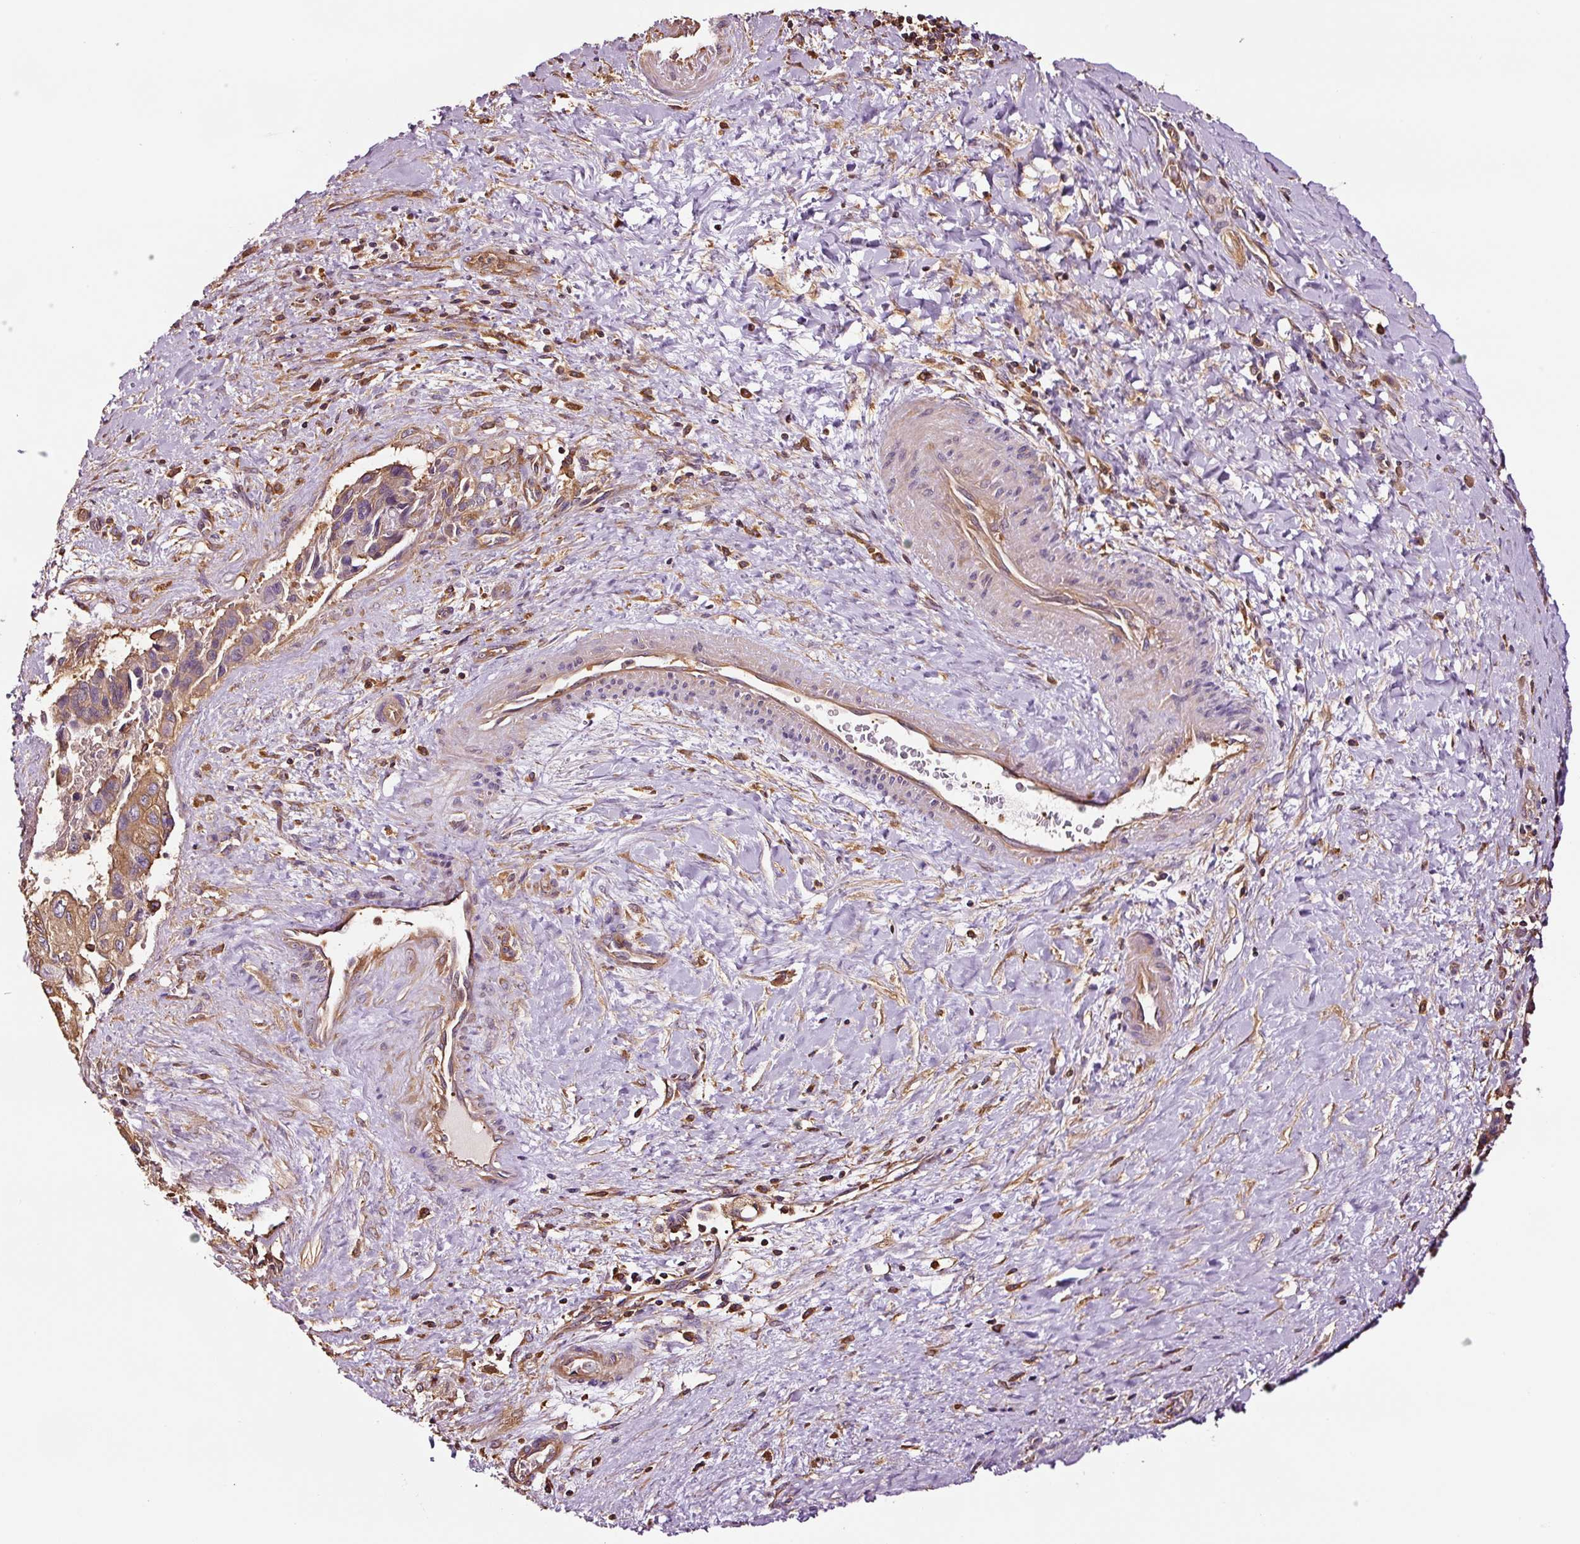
{"staining": {"intensity": "moderate", "quantity": ">75%", "location": "cytoplasmic/membranous"}, "tissue": "pancreatic cancer", "cell_type": "Tumor cells", "image_type": "cancer", "snomed": [{"axis": "morphology", "description": "Adenocarcinoma, NOS"}, {"axis": "topography", "description": "Pancreas"}], "caption": "Immunohistochemistry histopathology image of neoplastic tissue: pancreatic adenocarcinoma stained using immunohistochemistry (IHC) shows medium levels of moderate protein expression localized specifically in the cytoplasmic/membranous of tumor cells, appearing as a cytoplasmic/membranous brown color.", "gene": "METAP1", "patient": {"sex": "male", "age": 51}}